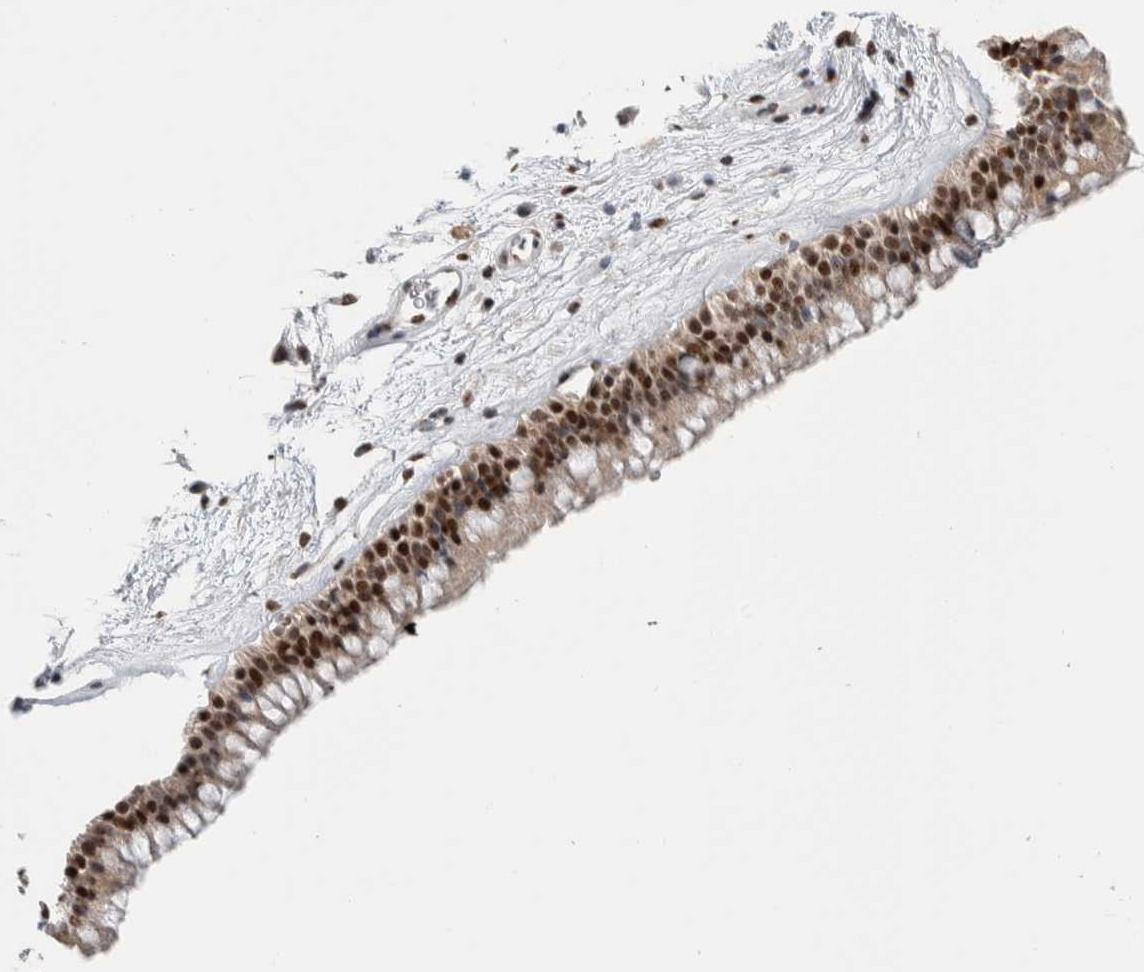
{"staining": {"intensity": "strong", "quantity": "25%-75%", "location": "cytoplasmic/membranous,nuclear"}, "tissue": "nasopharynx", "cell_type": "Respiratory epithelial cells", "image_type": "normal", "snomed": [{"axis": "morphology", "description": "Normal tissue, NOS"}, {"axis": "morphology", "description": "Inflammation, NOS"}, {"axis": "topography", "description": "Nasopharynx"}], "caption": "Human nasopharynx stained with a brown dye reveals strong cytoplasmic/membranous,nuclear positive staining in approximately 25%-75% of respiratory epithelial cells.", "gene": "TAX1BP1", "patient": {"sex": "male", "age": 48}}